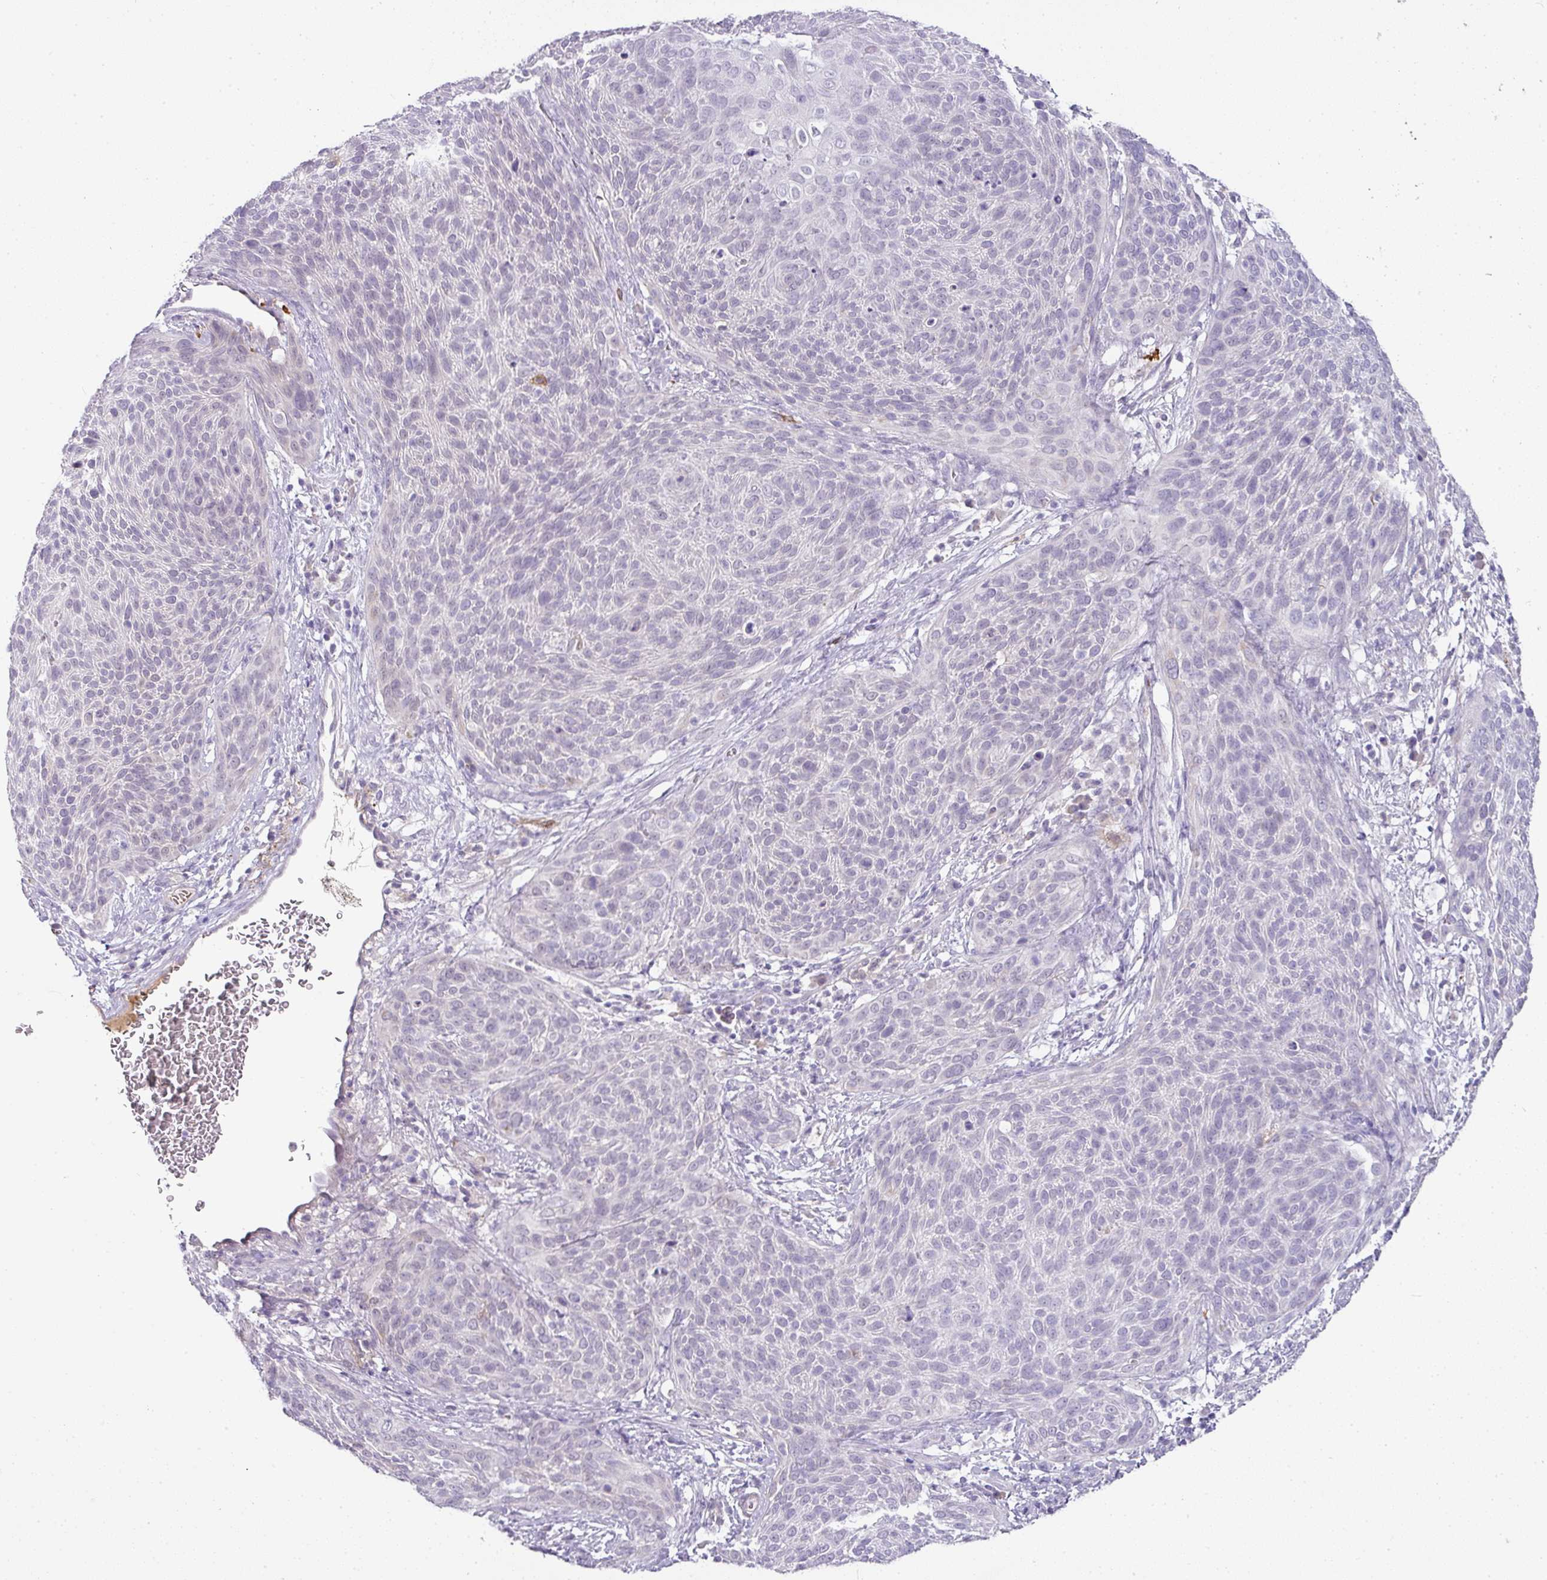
{"staining": {"intensity": "negative", "quantity": "none", "location": "none"}, "tissue": "cervical cancer", "cell_type": "Tumor cells", "image_type": "cancer", "snomed": [{"axis": "morphology", "description": "Squamous cell carcinoma, NOS"}, {"axis": "topography", "description": "Cervix"}], "caption": "Tumor cells show no significant expression in cervical squamous cell carcinoma.", "gene": "FGF17", "patient": {"sex": "female", "age": 31}}